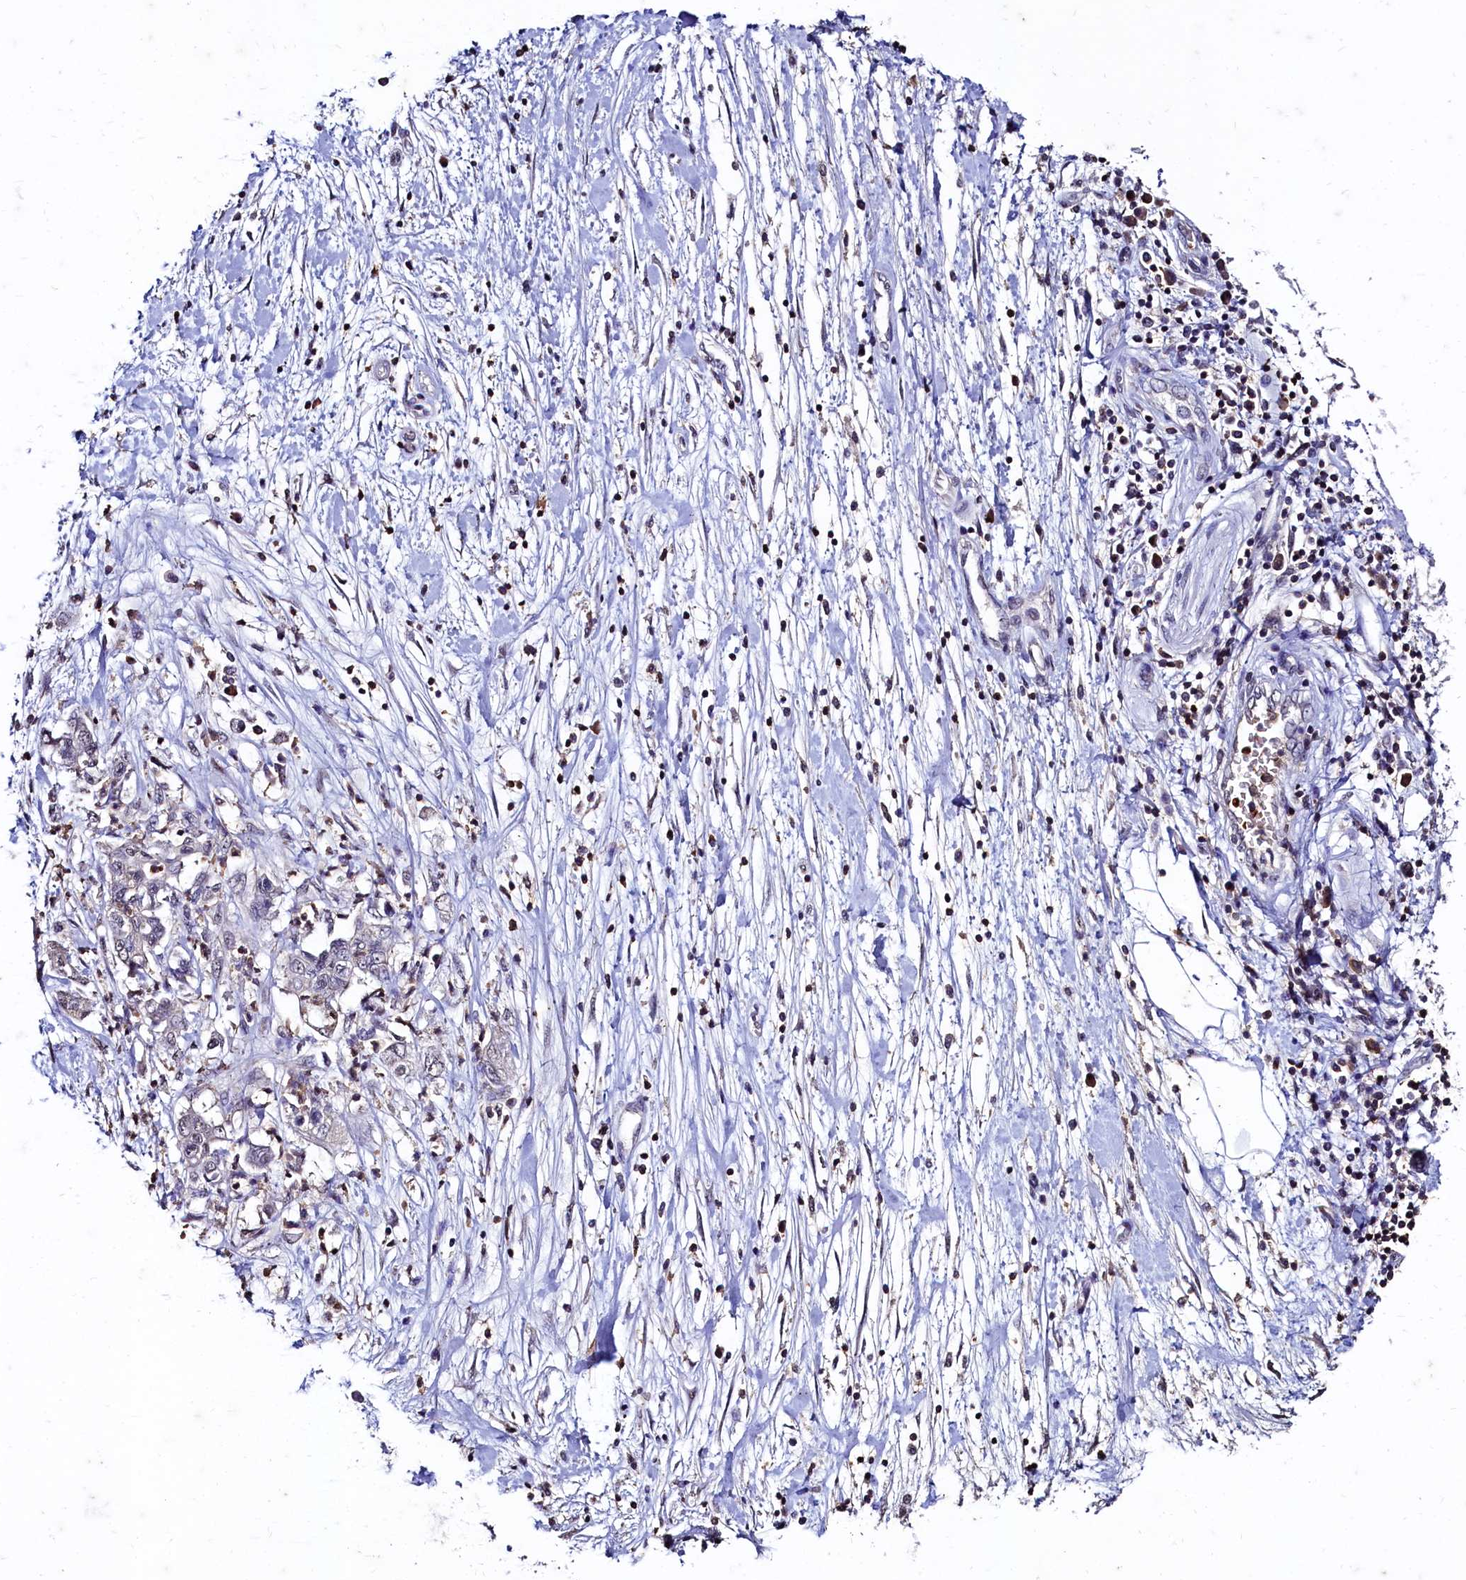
{"staining": {"intensity": "negative", "quantity": "none", "location": "none"}, "tissue": "pancreatic cancer", "cell_type": "Tumor cells", "image_type": "cancer", "snomed": [{"axis": "morphology", "description": "Adenocarcinoma, NOS"}, {"axis": "topography", "description": "Pancreas"}], "caption": "Pancreatic cancer stained for a protein using immunohistochemistry exhibits no positivity tumor cells.", "gene": "CSTPP1", "patient": {"sex": "female", "age": 73}}